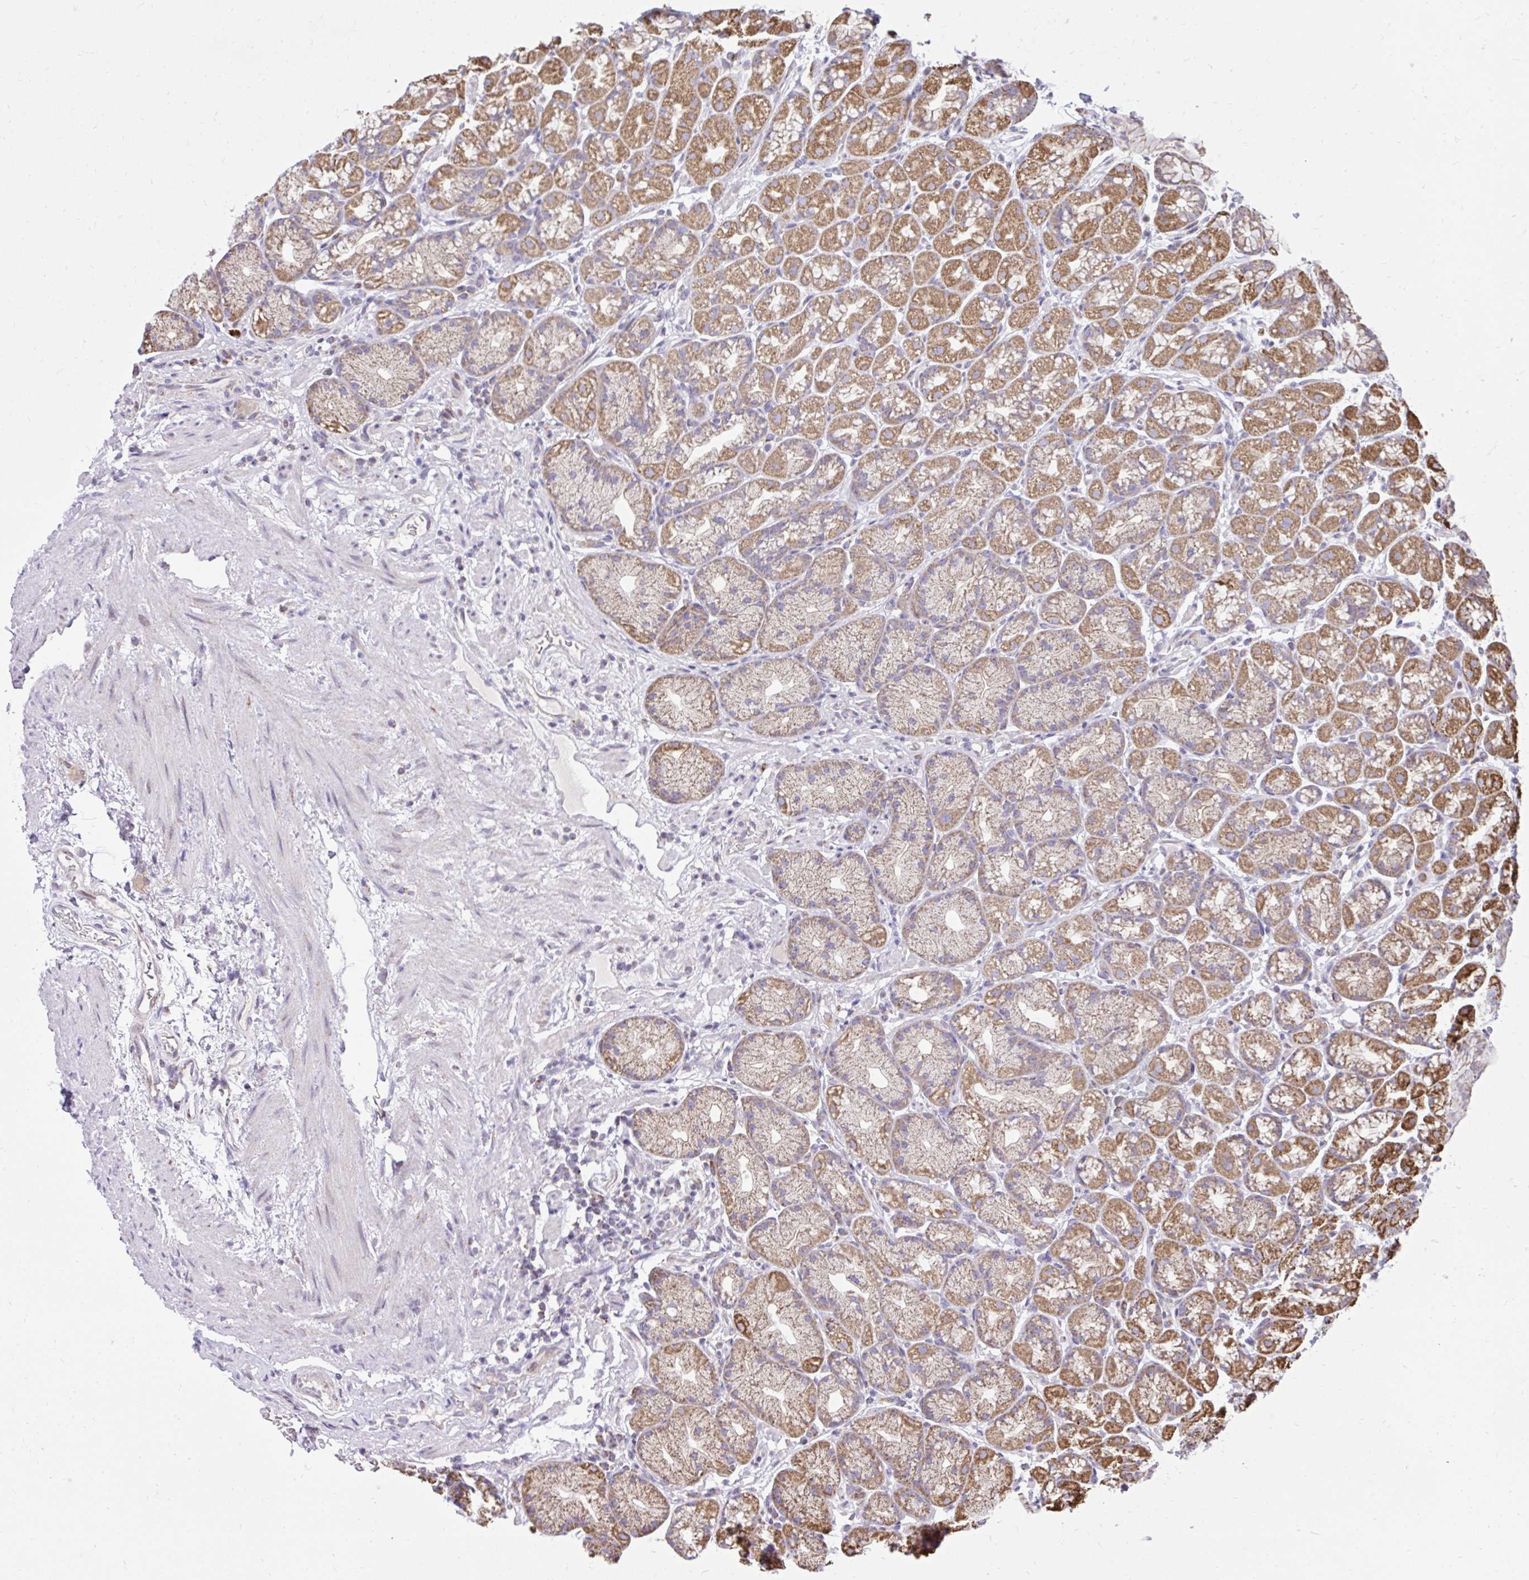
{"staining": {"intensity": "moderate", "quantity": ">75%", "location": "cytoplasmic/membranous"}, "tissue": "stomach", "cell_type": "Glandular cells", "image_type": "normal", "snomed": [{"axis": "morphology", "description": "Normal tissue, NOS"}, {"axis": "topography", "description": "Stomach, lower"}], "caption": "Immunohistochemical staining of unremarkable stomach reveals moderate cytoplasmic/membranous protein expression in about >75% of glandular cells.", "gene": "ZNF362", "patient": {"sex": "male", "age": 67}}